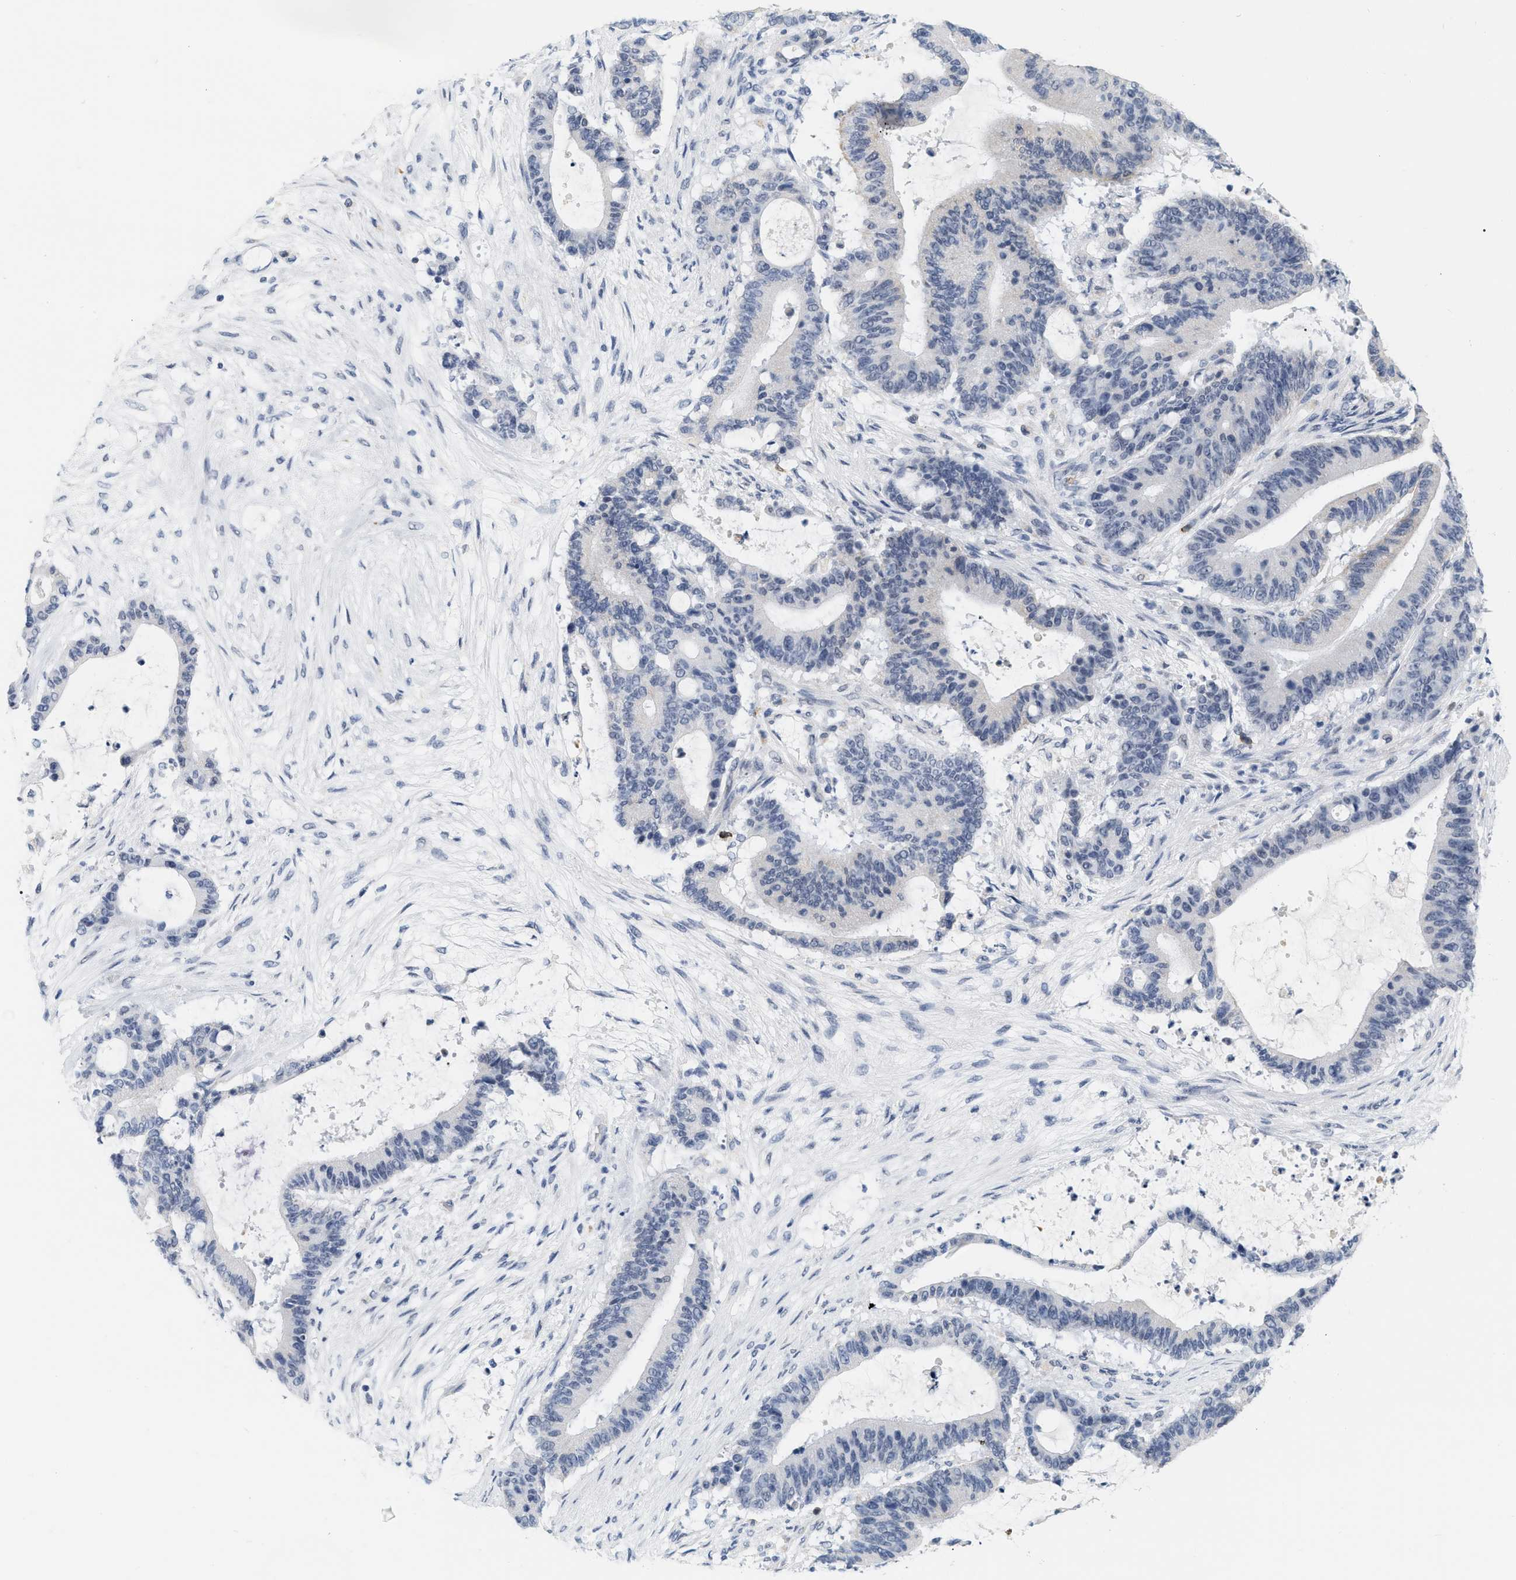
{"staining": {"intensity": "negative", "quantity": "none", "location": "none"}, "tissue": "liver cancer", "cell_type": "Tumor cells", "image_type": "cancer", "snomed": [{"axis": "morphology", "description": "Cholangiocarcinoma"}, {"axis": "topography", "description": "Liver"}], "caption": "This is an immunohistochemistry (IHC) photomicrograph of human liver cancer (cholangiocarcinoma). There is no expression in tumor cells.", "gene": "XIRP1", "patient": {"sex": "female", "age": 73}}